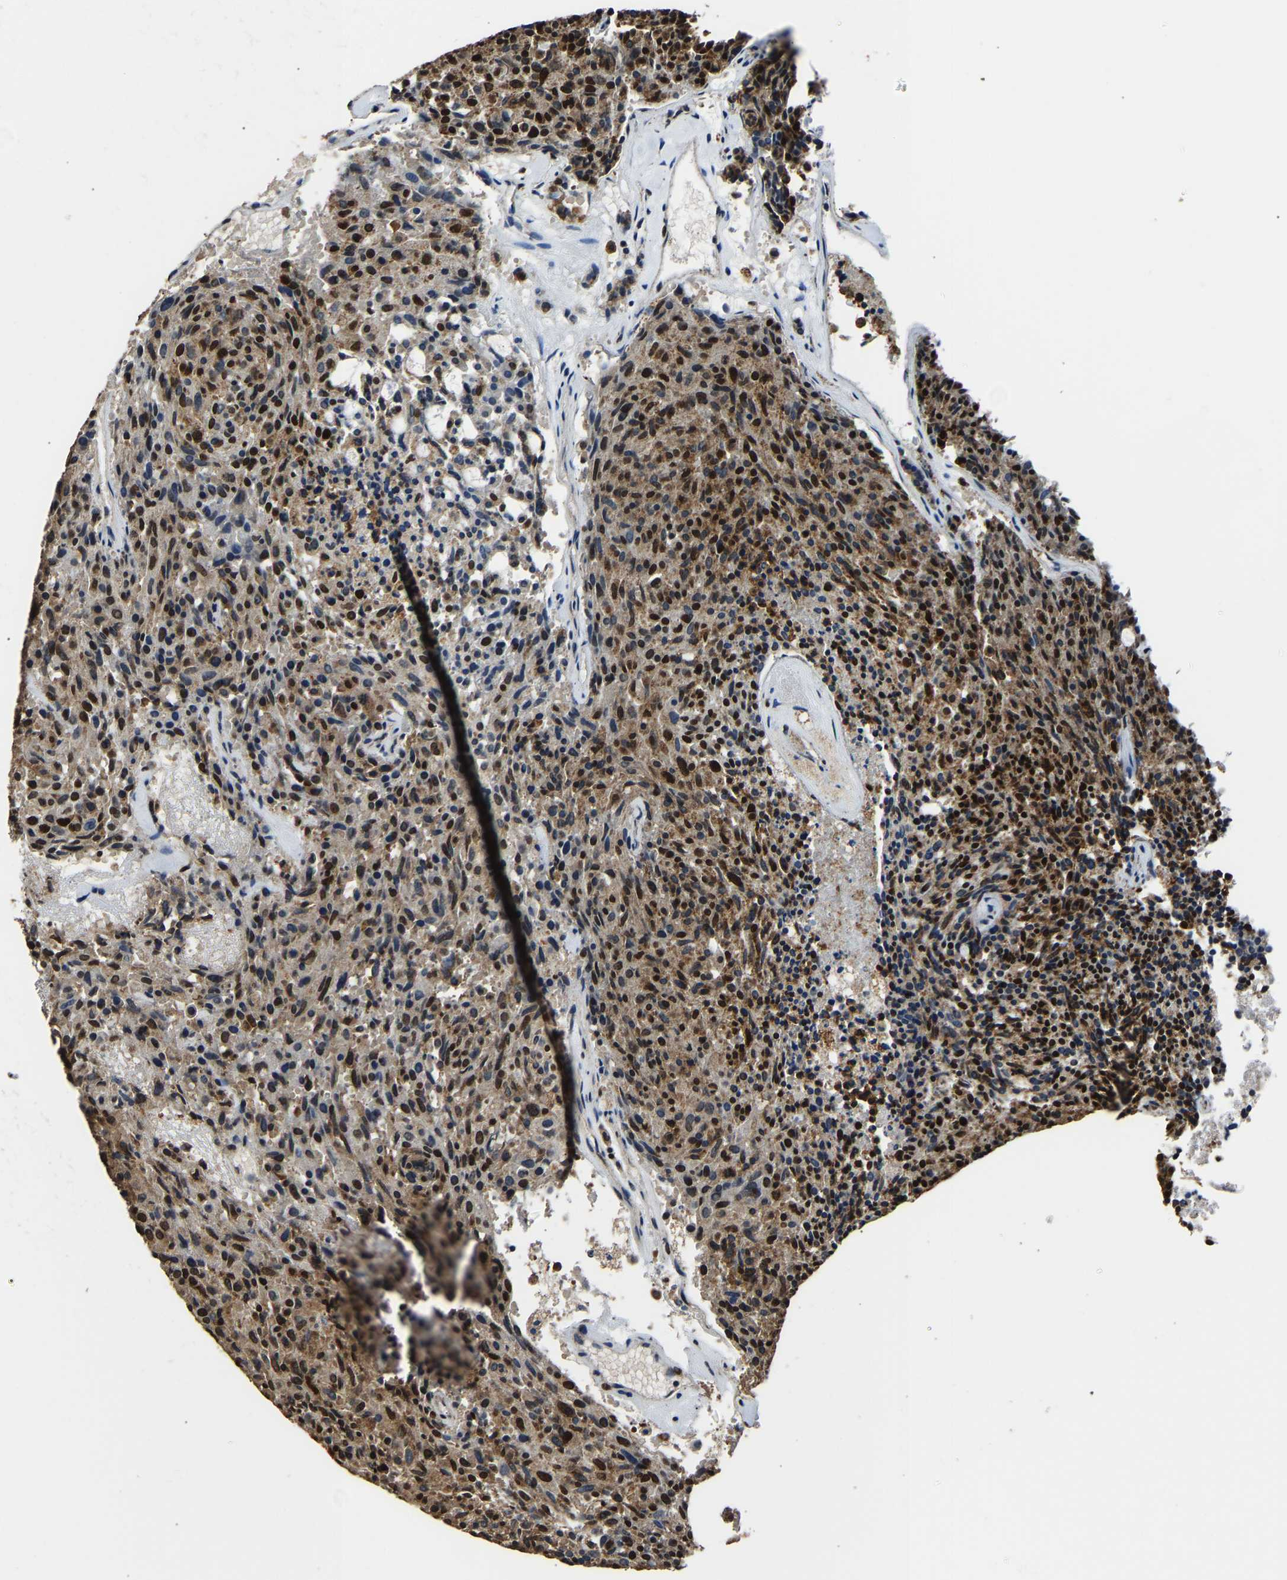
{"staining": {"intensity": "strong", "quantity": ">75%", "location": "cytoplasmic/membranous,nuclear"}, "tissue": "carcinoid", "cell_type": "Tumor cells", "image_type": "cancer", "snomed": [{"axis": "morphology", "description": "Carcinoid, malignant, NOS"}, {"axis": "topography", "description": "Pancreas"}], "caption": "There is high levels of strong cytoplasmic/membranous and nuclear staining in tumor cells of malignant carcinoid, as demonstrated by immunohistochemical staining (brown color).", "gene": "SAFB", "patient": {"sex": "female", "age": 54}}